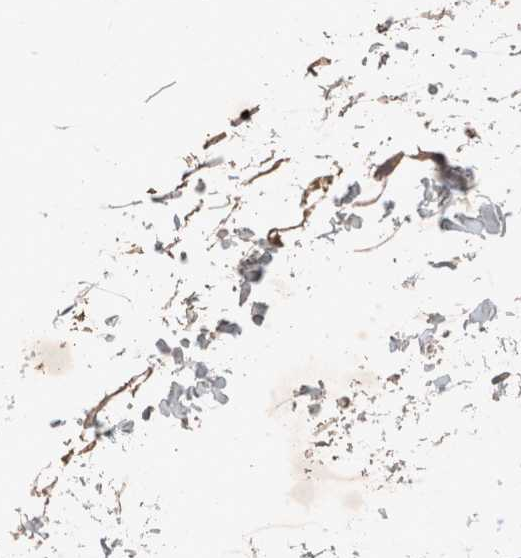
{"staining": {"intensity": "moderate", "quantity": "25%-75%", "location": "cytoplasmic/membranous"}, "tissue": "adipose tissue", "cell_type": "Adipocytes", "image_type": "normal", "snomed": [{"axis": "morphology", "description": "Normal tissue, NOS"}, {"axis": "topography", "description": "Adipose tissue"}, {"axis": "topography", "description": "Vascular tissue"}, {"axis": "topography", "description": "Peripheral nerve tissue"}], "caption": "Adipose tissue stained with immunohistochemistry (IHC) reveals moderate cytoplasmic/membranous expression in about 25%-75% of adipocytes. (brown staining indicates protein expression, while blue staining denotes nuclei).", "gene": "UGCG", "patient": {"sex": "male", "age": 25}}